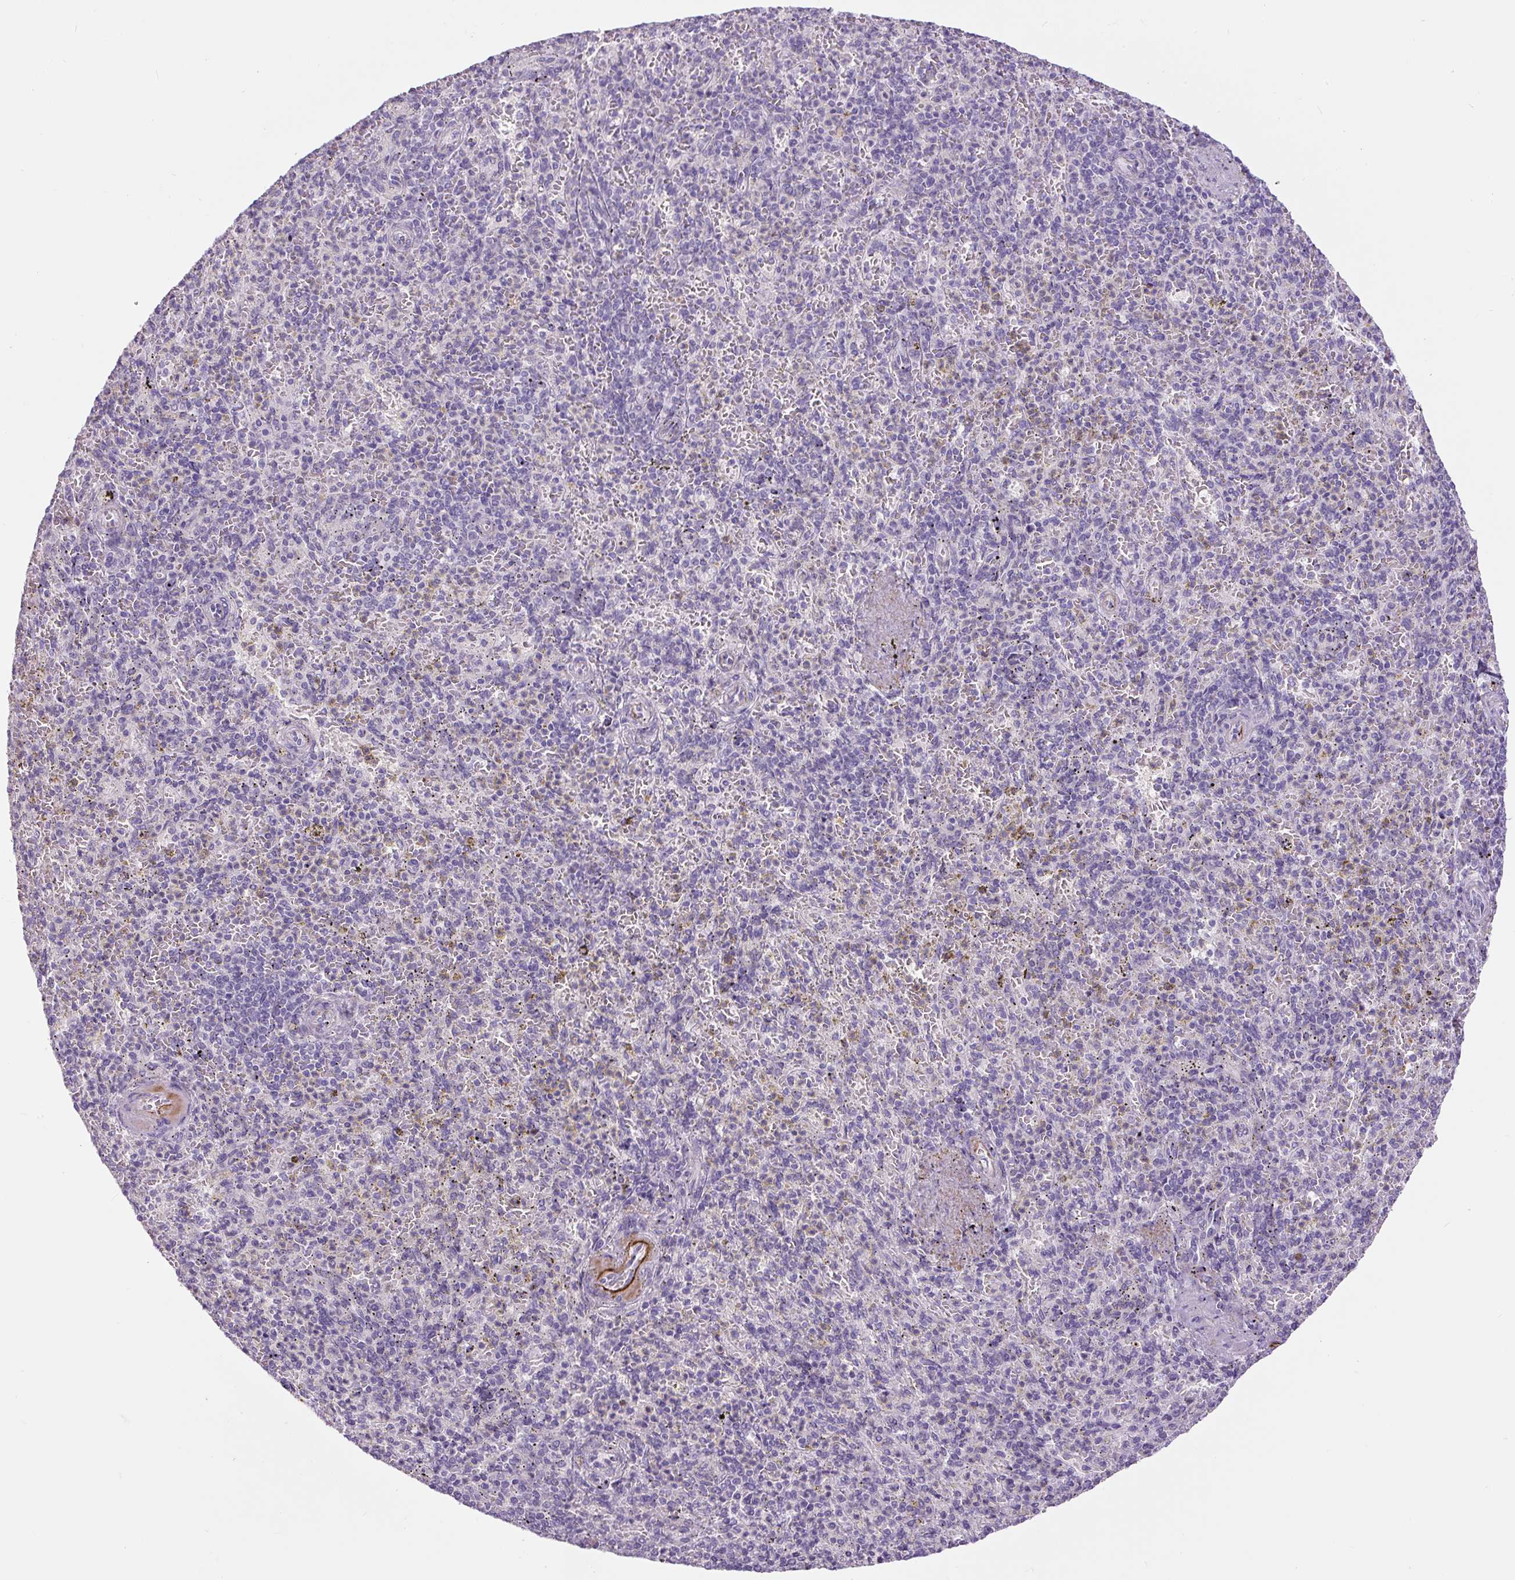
{"staining": {"intensity": "negative", "quantity": "none", "location": "none"}, "tissue": "spleen", "cell_type": "Cells in red pulp", "image_type": "normal", "snomed": [{"axis": "morphology", "description": "Normal tissue, NOS"}, {"axis": "topography", "description": "Spleen"}], "caption": "Immunohistochemistry (IHC) micrograph of benign spleen: spleen stained with DAB displays no significant protein expression in cells in red pulp.", "gene": "FBN1", "patient": {"sex": "female", "age": 74}}